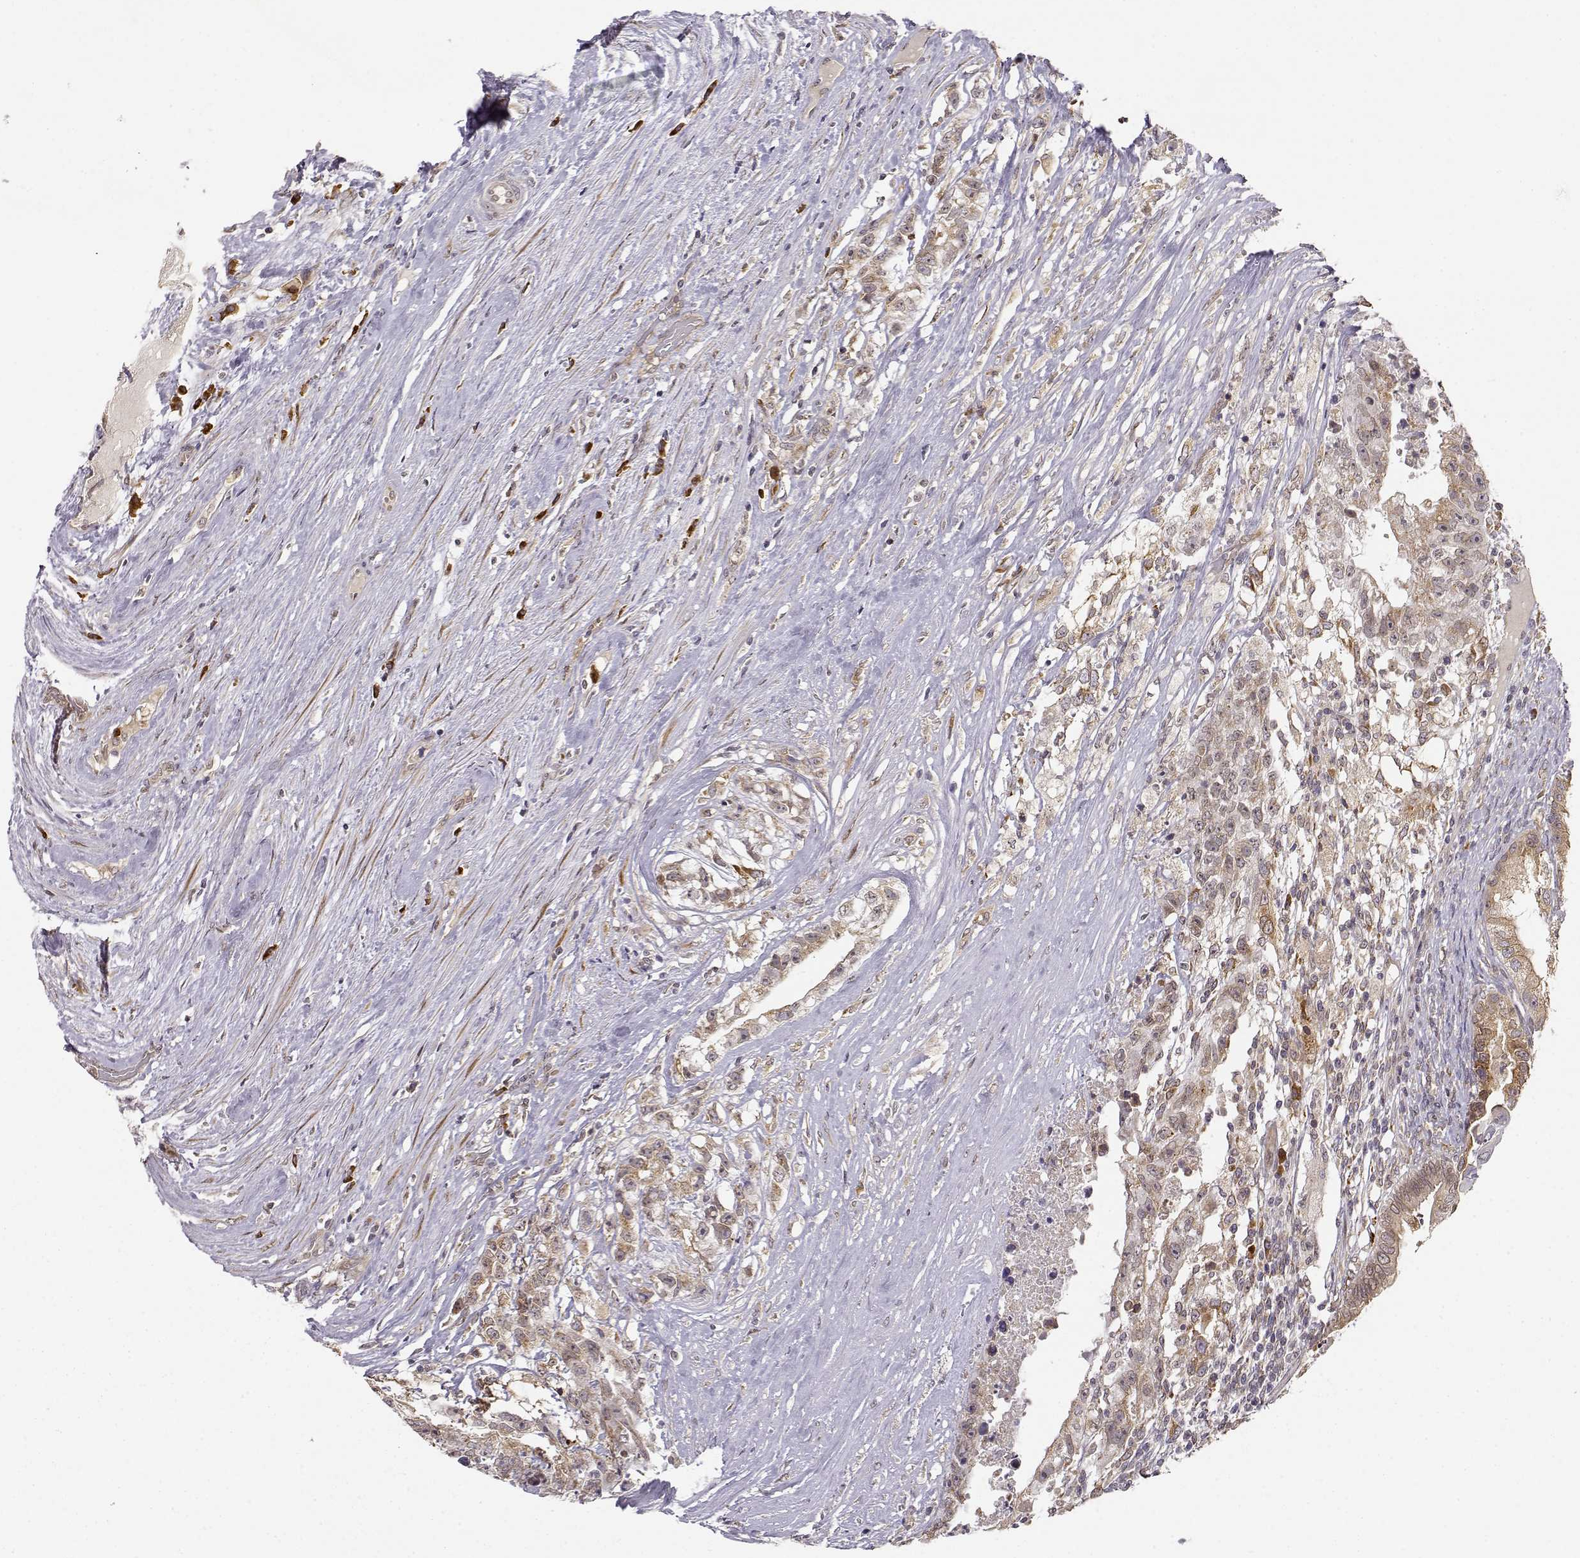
{"staining": {"intensity": "weak", "quantity": ">75%", "location": "cytoplasmic/membranous"}, "tissue": "testis cancer", "cell_type": "Tumor cells", "image_type": "cancer", "snomed": [{"axis": "morphology", "description": "Seminoma, NOS"}, {"axis": "morphology", "description": "Carcinoma, Embryonal, NOS"}, {"axis": "topography", "description": "Testis"}], "caption": "Approximately >75% of tumor cells in human testis seminoma exhibit weak cytoplasmic/membranous protein staining as visualized by brown immunohistochemical staining.", "gene": "ERGIC2", "patient": {"sex": "male", "age": 41}}